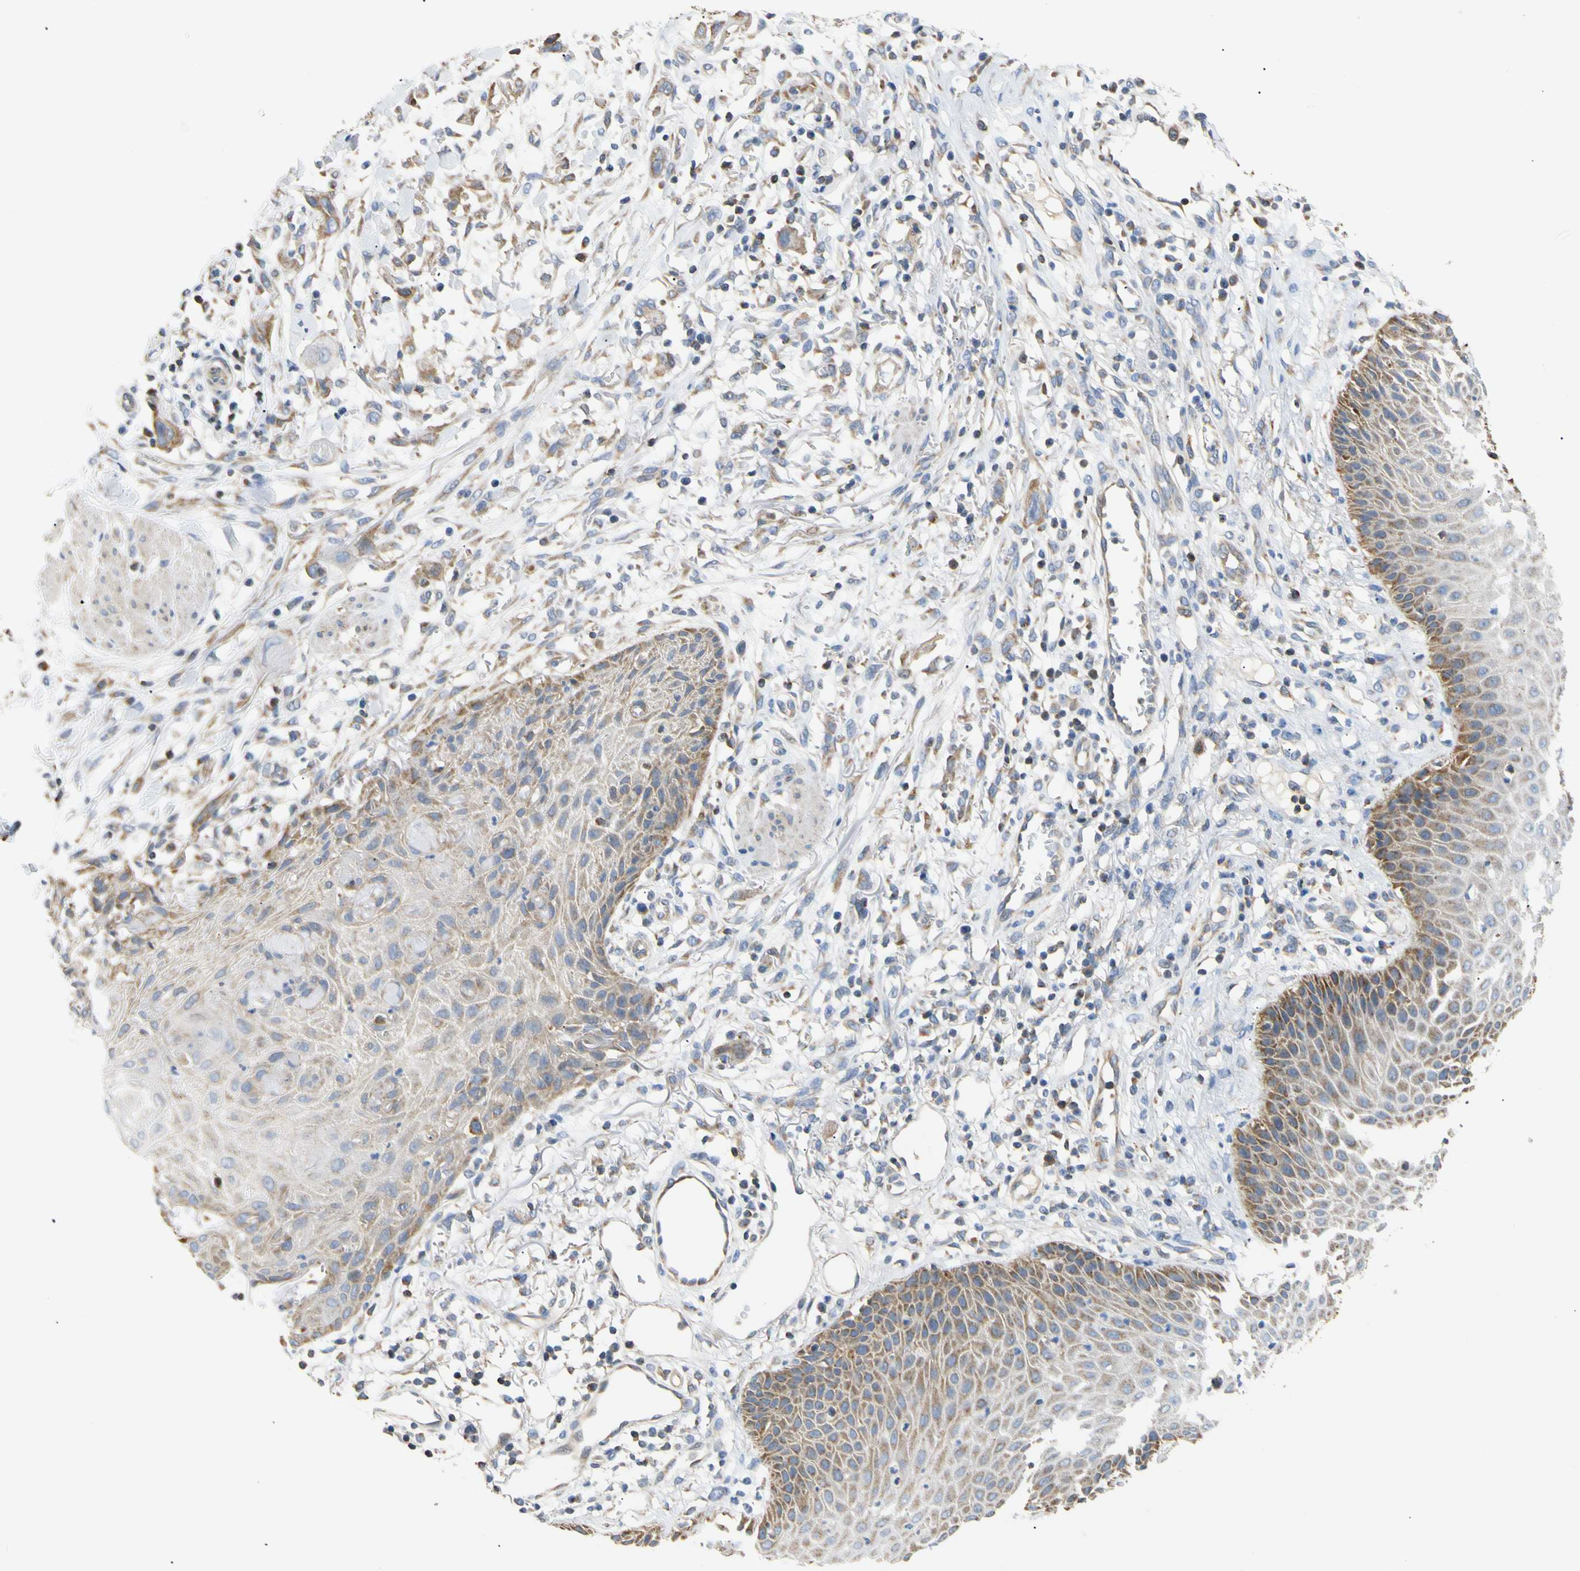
{"staining": {"intensity": "moderate", "quantity": "<25%", "location": "cytoplasmic/membranous"}, "tissue": "skin cancer", "cell_type": "Tumor cells", "image_type": "cancer", "snomed": [{"axis": "morphology", "description": "Normal tissue, NOS"}, {"axis": "morphology", "description": "Squamous cell carcinoma, NOS"}, {"axis": "topography", "description": "Skin"}], "caption": "This photomicrograph reveals immunohistochemistry (IHC) staining of skin squamous cell carcinoma, with low moderate cytoplasmic/membranous expression in about <25% of tumor cells.", "gene": "PLGRKT", "patient": {"sex": "female", "age": 59}}